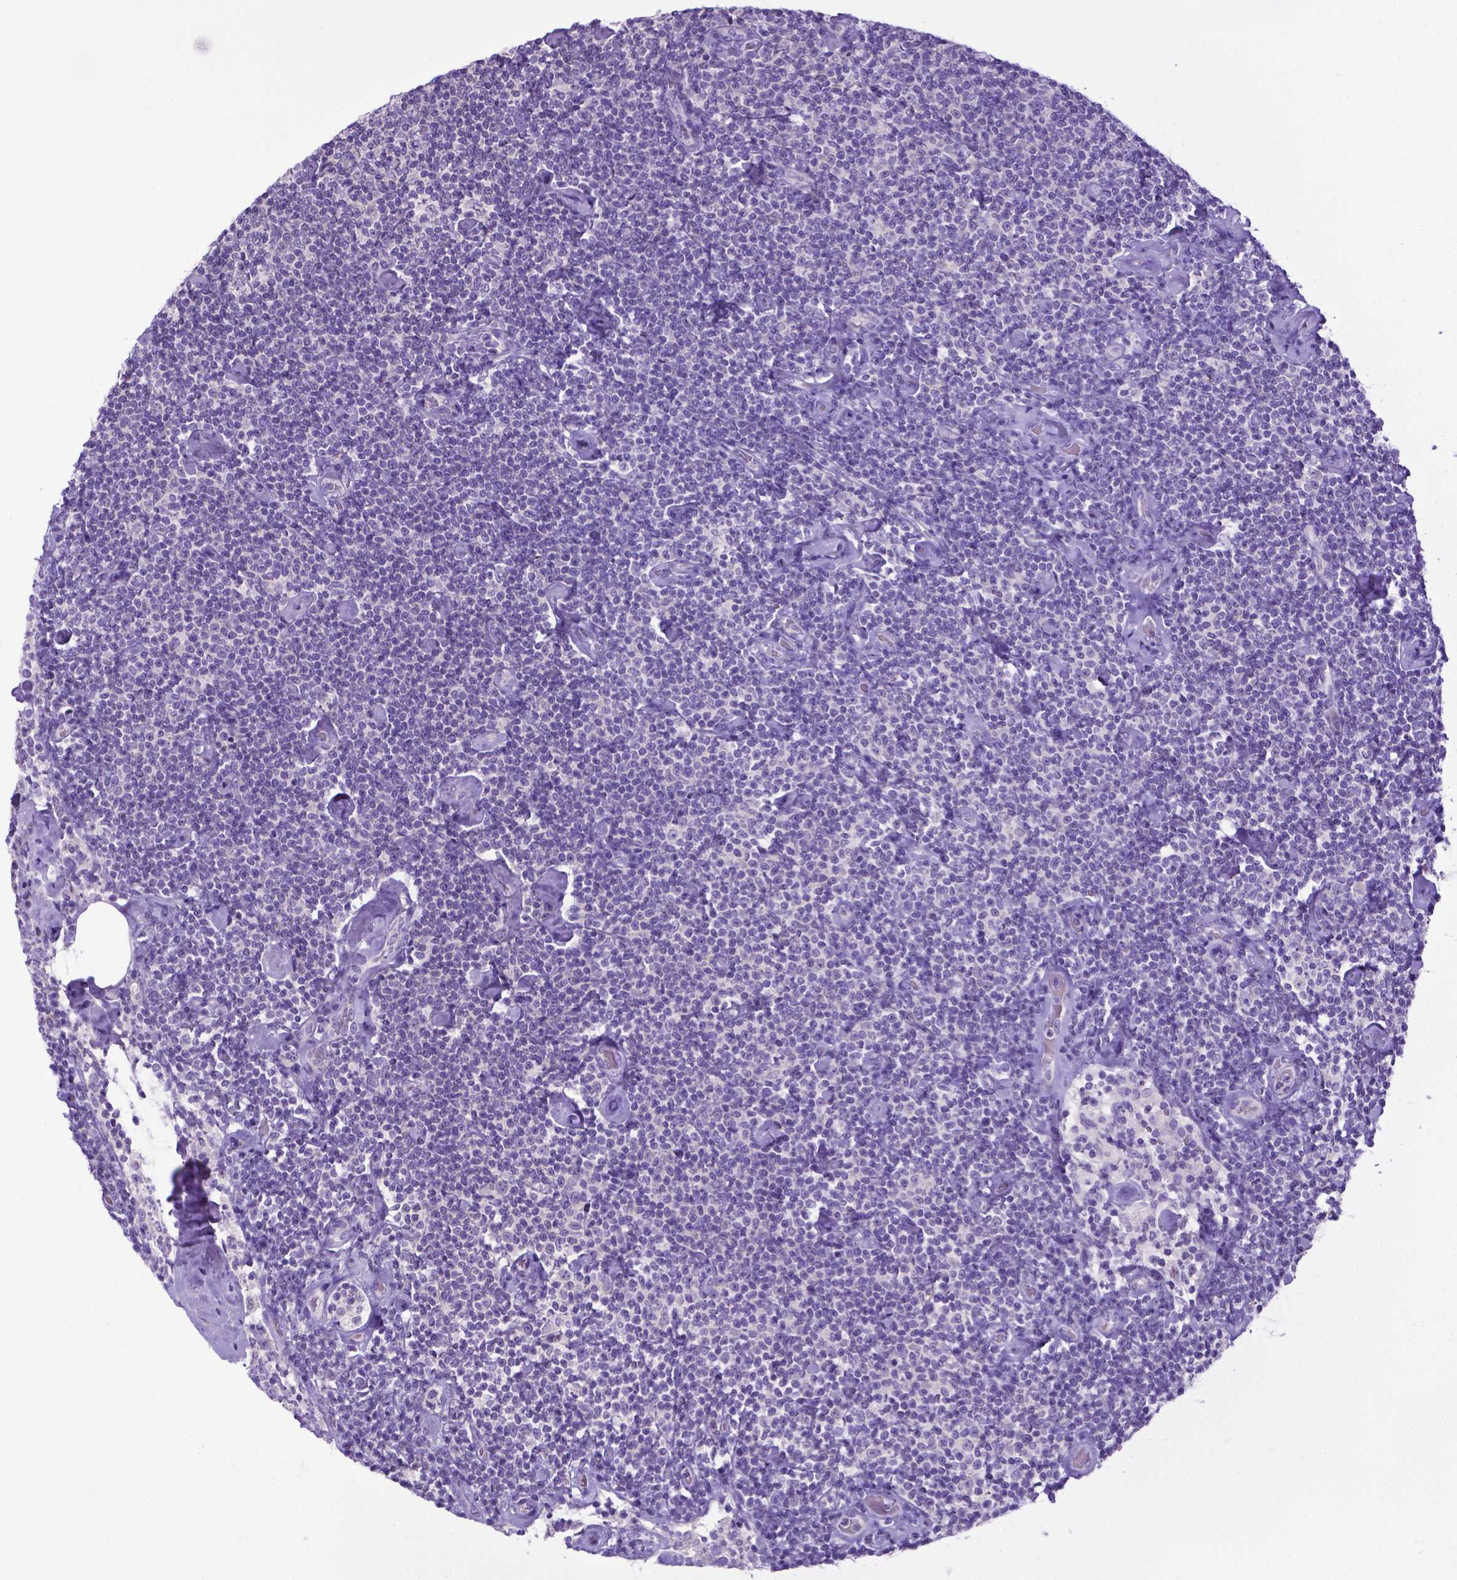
{"staining": {"intensity": "negative", "quantity": "none", "location": "none"}, "tissue": "lymphoma", "cell_type": "Tumor cells", "image_type": "cancer", "snomed": [{"axis": "morphology", "description": "Malignant lymphoma, non-Hodgkin's type, Low grade"}, {"axis": "topography", "description": "Lymph node"}], "caption": "There is no significant positivity in tumor cells of lymphoma.", "gene": "ADRA2B", "patient": {"sex": "male", "age": 81}}